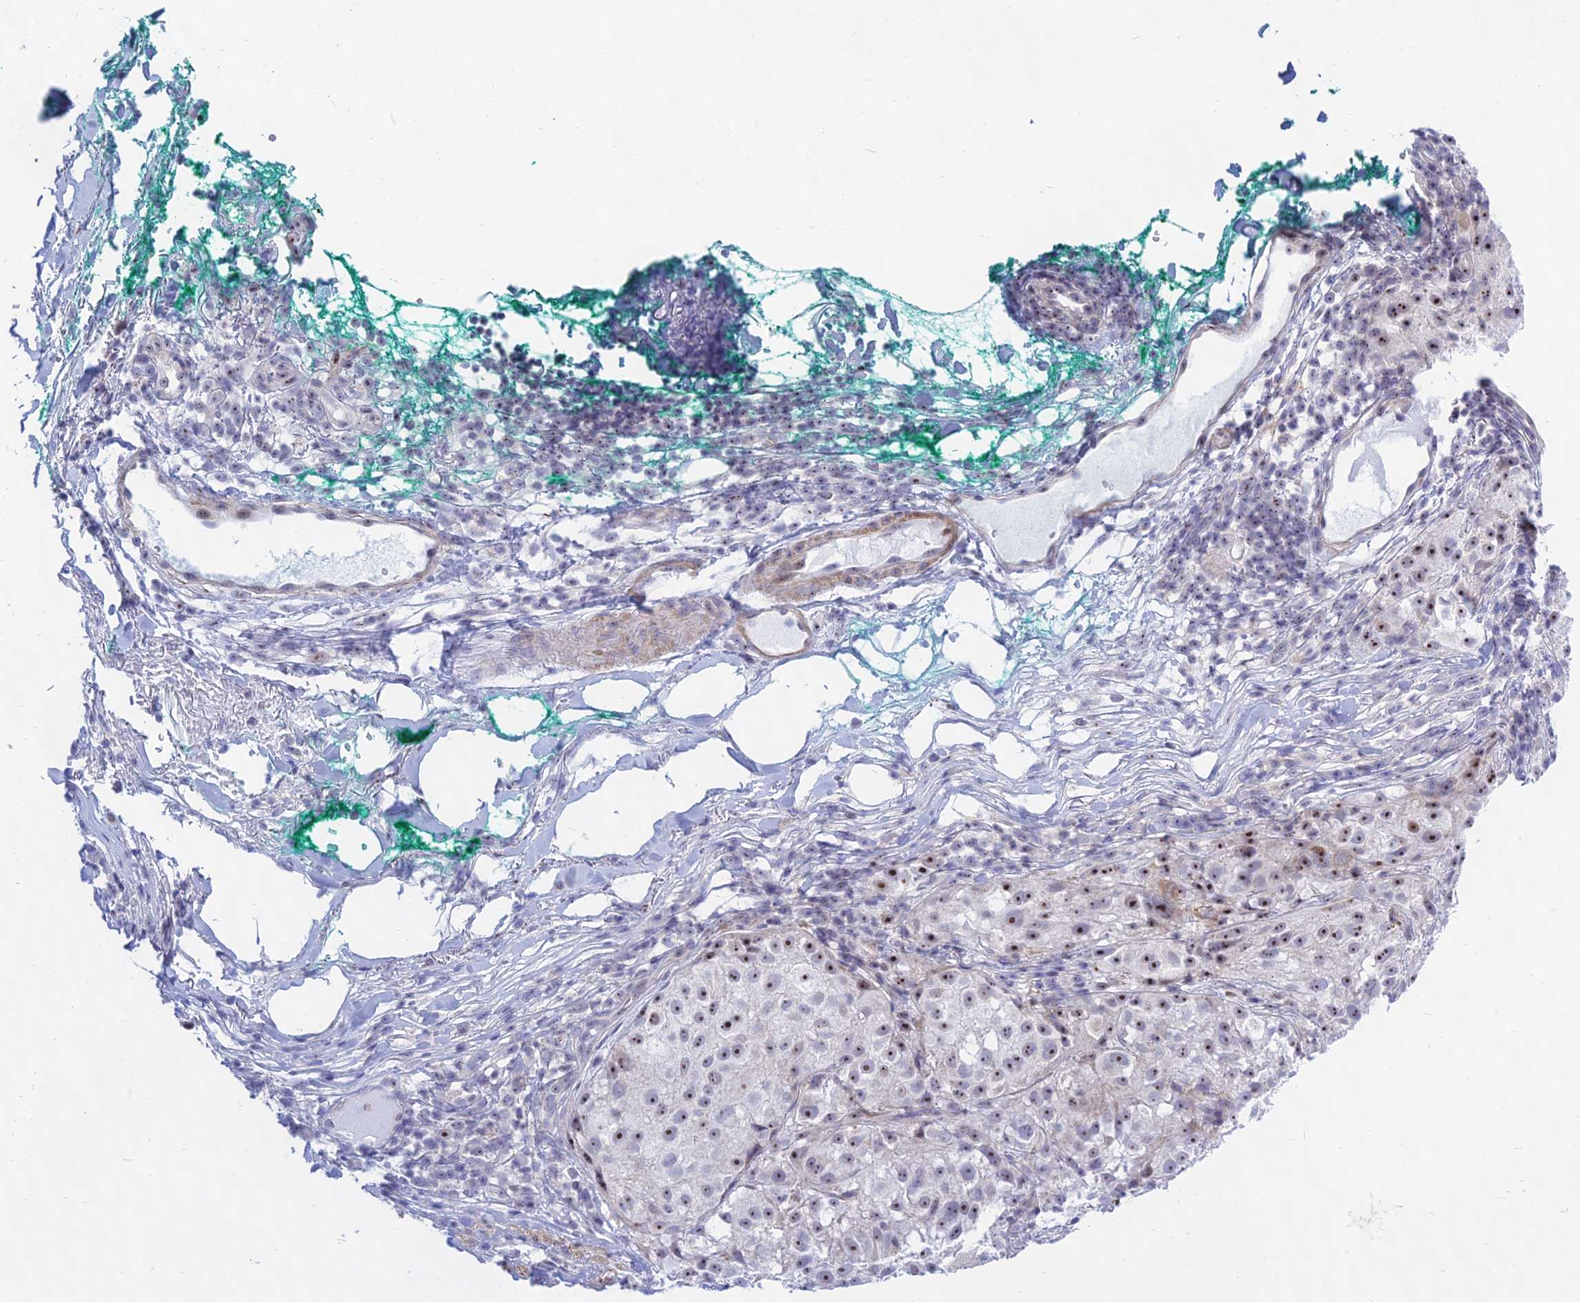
{"staining": {"intensity": "strong", "quantity": ">75%", "location": "nuclear"}, "tissue": "melanoma", "cell_type": "Tumor cells", "image_type": "cancer", "snomed": [{"axis": "morphology", "description": "Necrosis, NOS"}, {"axis": "morphology", "description": "Malignant melanoma, NOS"}, {"axis": "topography", "description": "Skin"}], "caption": "Melanoma stained with a brown dye exhibits strong nuclear positive positivity in about >75% of tumor cells.", "gene": "KRR1", "patient": {"sex": "female", "age": 87}}